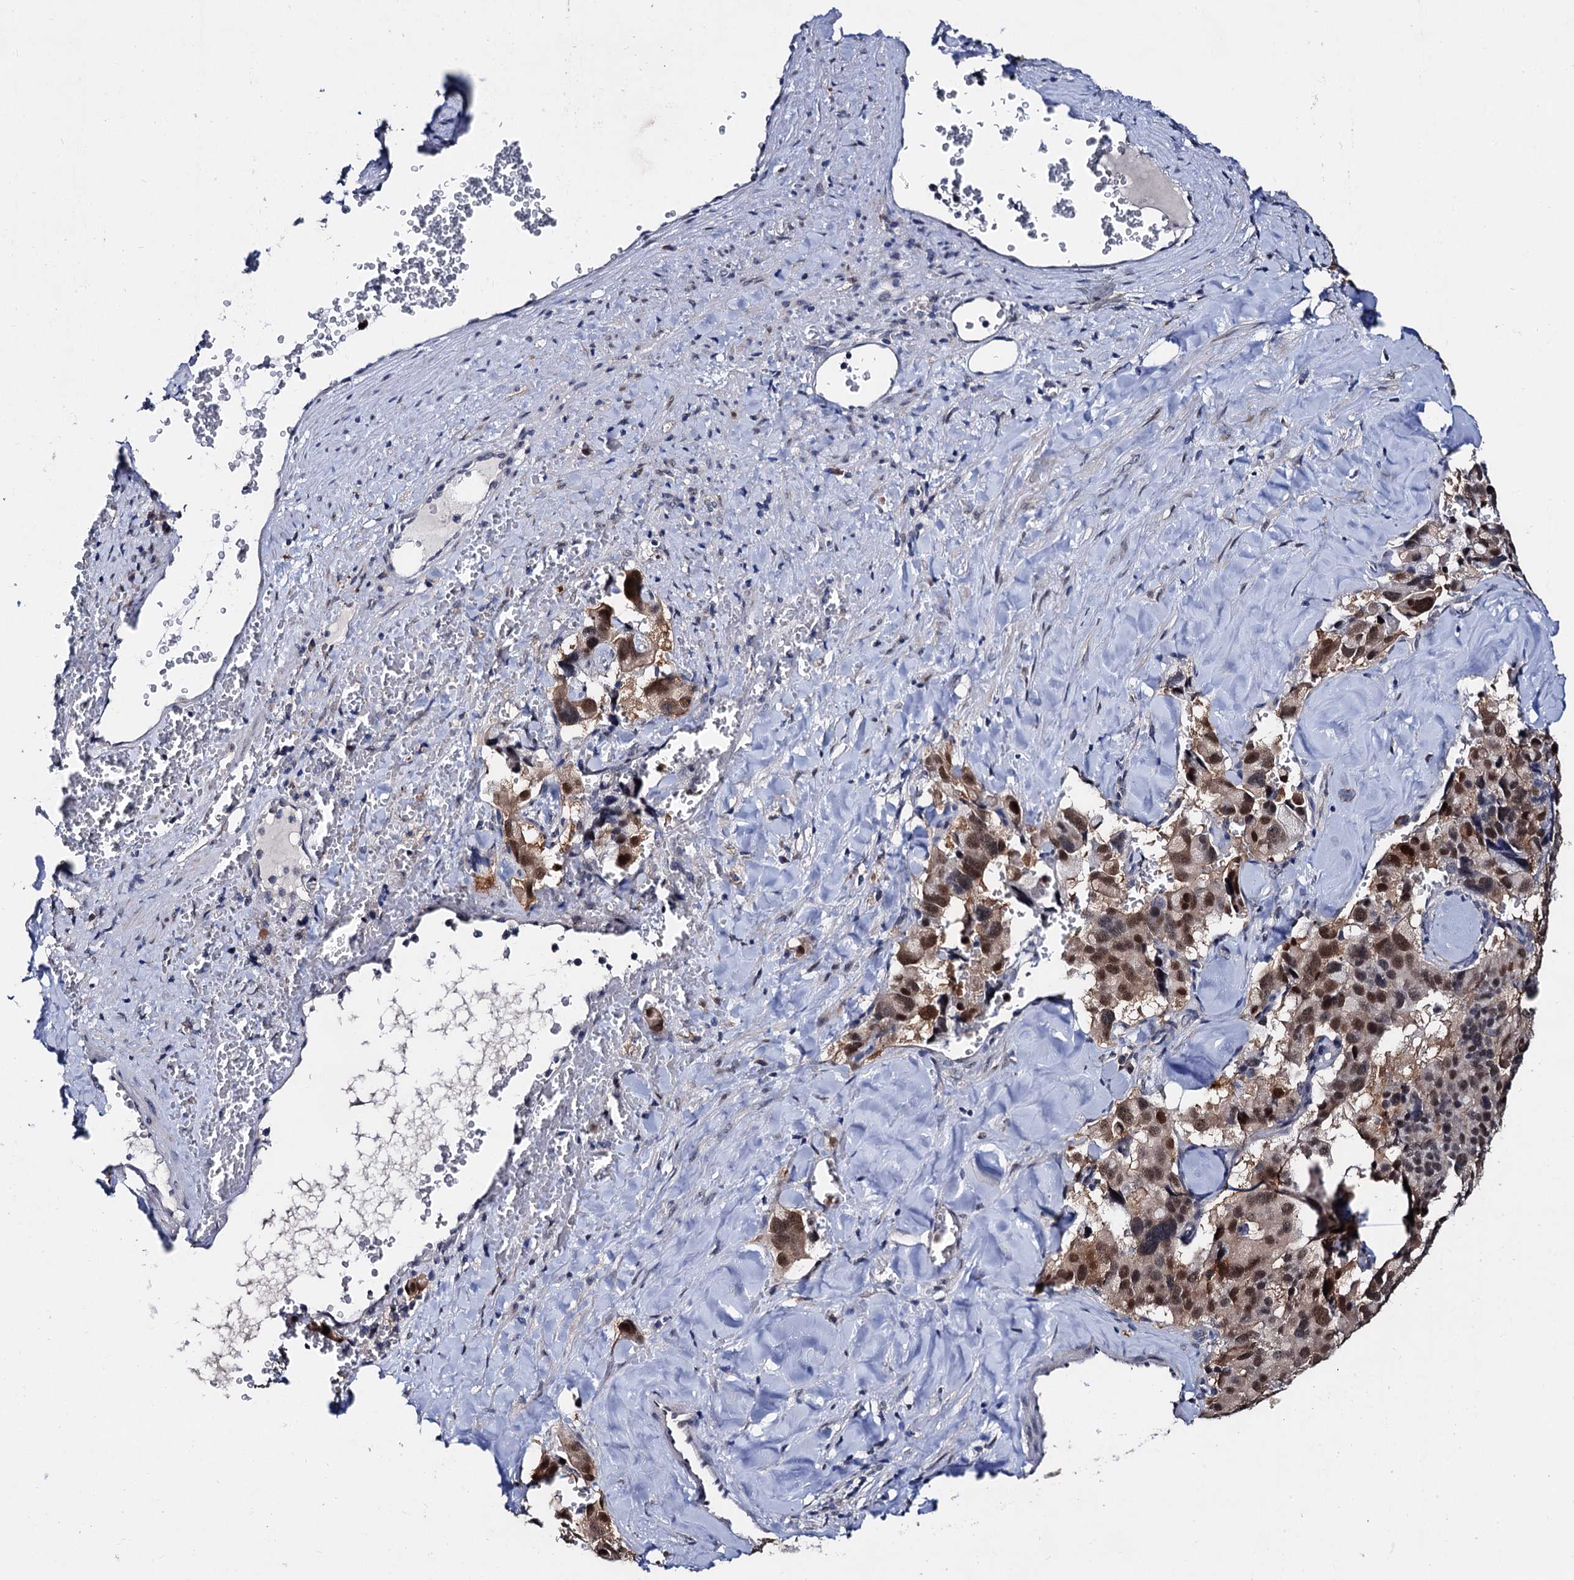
{"staining": {"intensity": "moderate", "quantity": ">75%", "location": "nuclear"}, "tissue": "pancreatic cancer", "cell_type": "Tumor cells", "image_type": "cancer", "snomed": [{"axis": "morphology", "description": "Adenocarcinoma, NOS"}, {"axis": "topography", "description": "Pancreas"}], "caption": "Pancreatic adenocarcinoma tissue displays moderate nuclear expression in about >75% of tumor cells", "gene": "CAPRIN2", "patient": {"sex": "male", "age": 65}}